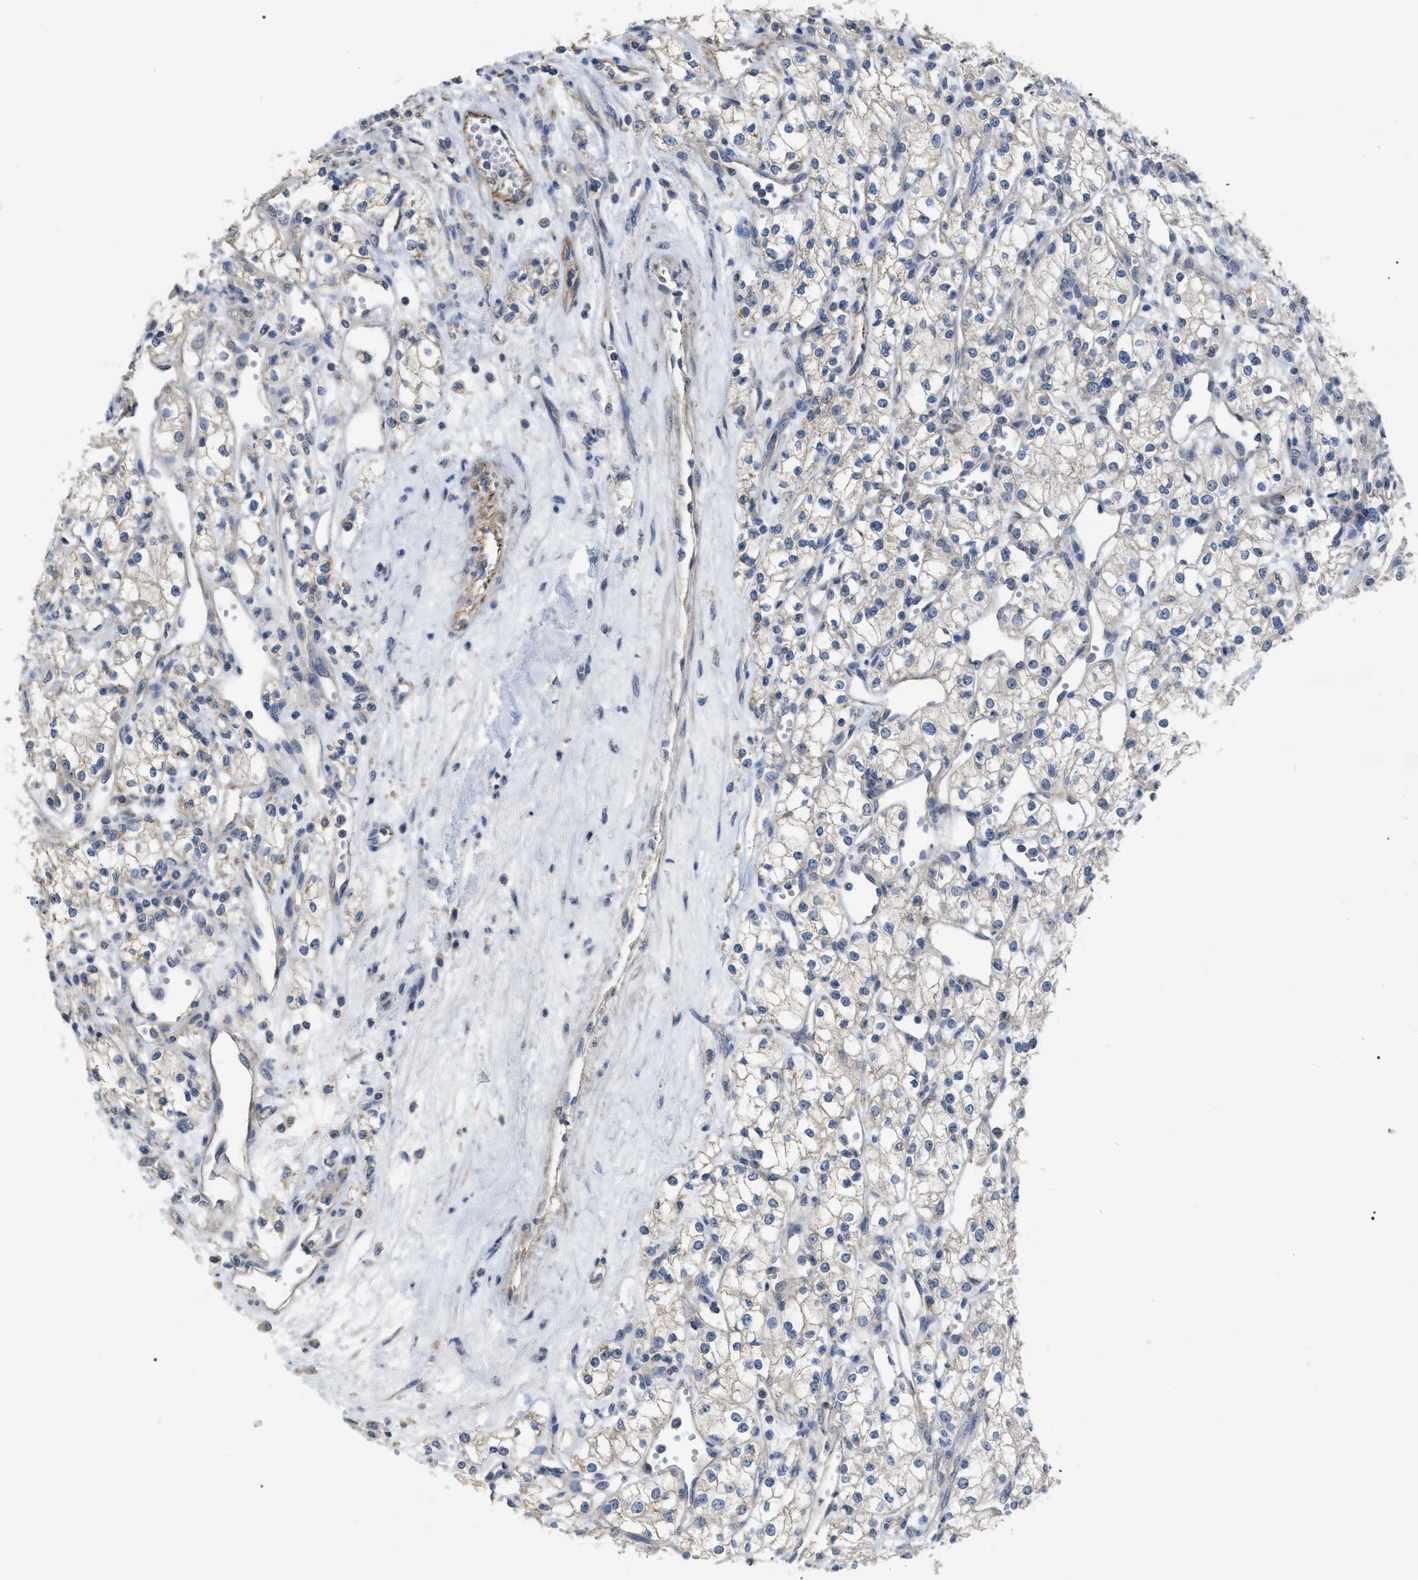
{"staining": {"intensity": "weak", "quantity": "<25%", "location": "cytoplasmic/membranous"}, "tissue": "renal cancer", "cell_type": "Tumor cells", "image_type": "cancer", "snomed": [{"axis": "morphology", "description": "Adenocarcinoma, NOS"}, {"axis": "topography", "description": "Kidney"}], "caption": "The image reveals no significant expression in tumor cells of renal cancer (adenocarcinoma).", "gene": "DHX58", "patient": {"sex": "male", "age": 59}}